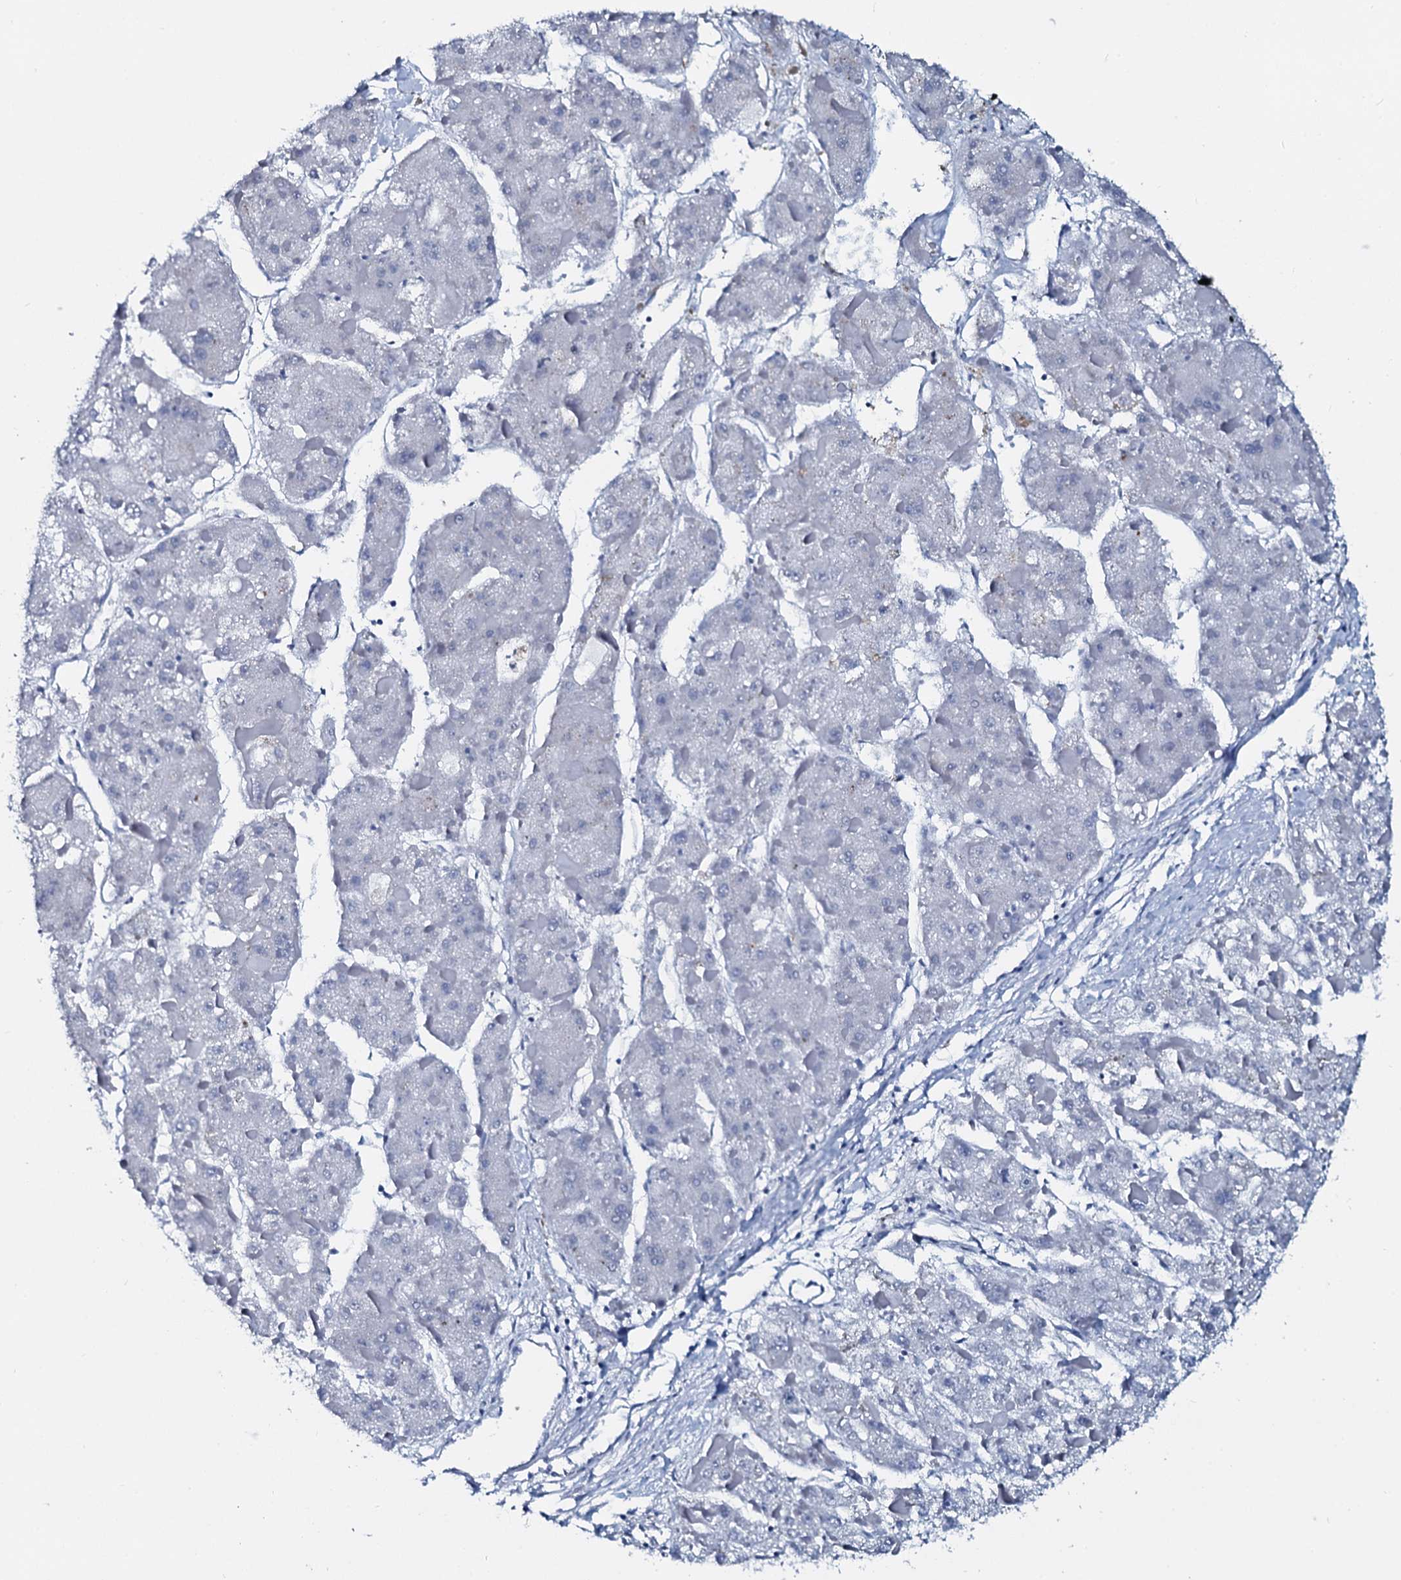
{"staining": {"intensity": "negative", "quantity": "none", "location": "none"}, "tissue": "liver cancer", "cell_type": "Tumor cells", "image_type": "cancer", "snomed": [{"axis": "morphology", "description": "Carcinoma, Hepatocellular, NOS"}, {"axis": "topography", "description": "Liver"}], "caption": "This is a micrograph of immunohistochemistry (IHC) staining of hepatocellular carcinoma (liver), which shows no positivity in tumor cells. (Brightfield microscopy of DAB immunohistochemistry at high magnification).", "gene": "SLC4A7", "patient": {"sex": "female", "age": 73}}